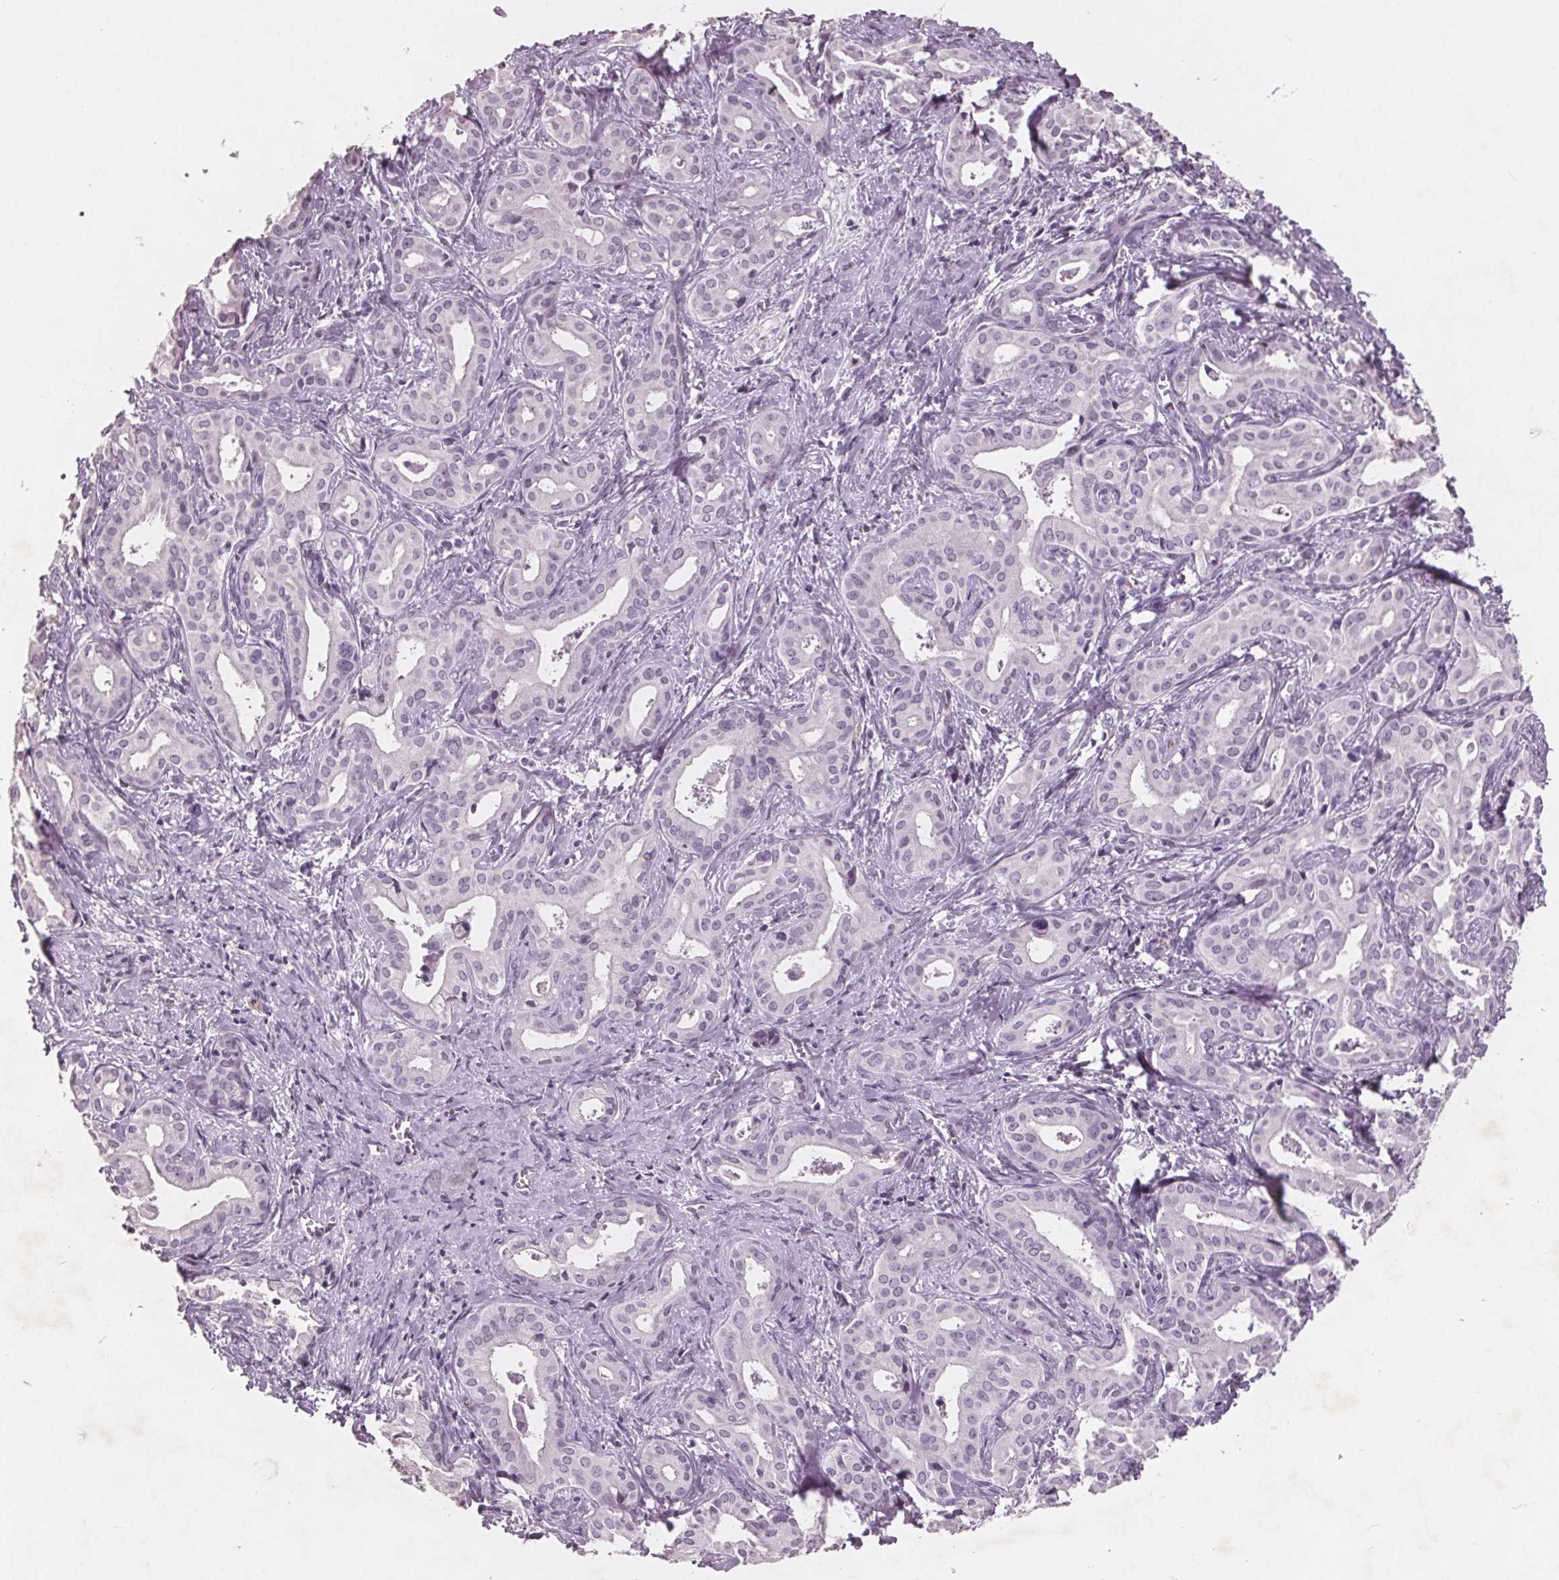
{"staining": {"intensity": "negative", "quantity": "none", "location": "none"}, "tissue": "liver cancer", "cell_type": "Tumor cells", "image_type": "cancer", "snomed": [{"axis": "morphology", "description": "Cholangiocarcinoma"}, {"axis": "topography", "description": "Liver"}], "caption": "High power microscopy micrograph of an immunohistochemistry image of liver cholangiocarcinoma, revealing no significant staining in tumor cells. The staining was performed using DAB to visualize the protein expression in brown, while the nuclei were stained in blue with hematoxylin (Magnification: 20x).", "gene": "PTPN14", "patient": {"sex": "female", "age": 65}}